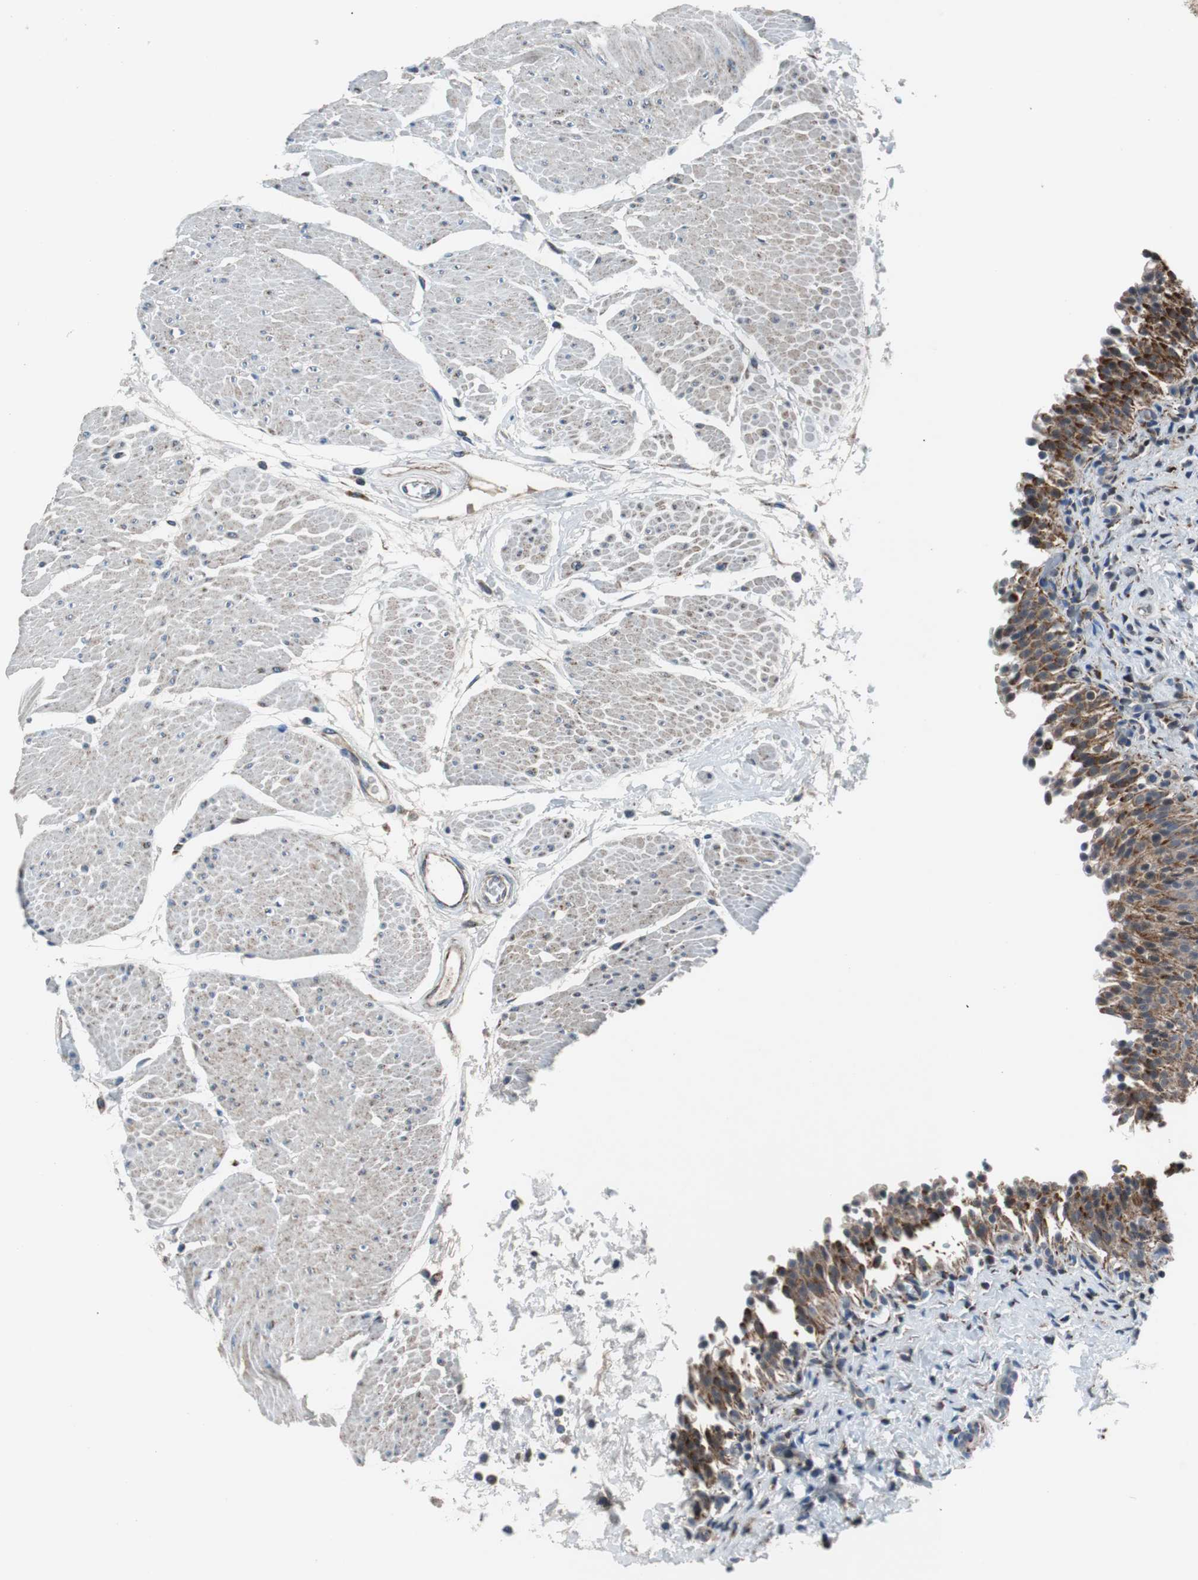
{"staining": {"intensity": "strong", "quantity": ">75%", "location": "cytoplasmic/membranous"}, "tissue": "urinary bladder", "cell_type": "Urothelial cells", "image_type": "normal", "snomed": [{"axis": "morphology", "description": "Normal tissue, NOS"}, {"axis": "topography", "description": "Urinary bladder"}], "caption": "A photomicrograph of urinary bladder stained for a protein reveals strong cytoplasmic/membranous brown staining in urothelial cells. Nuclei are stained in blue.", "gene": "PITRM1", "patient": {"sex": "male", "age": 51}}